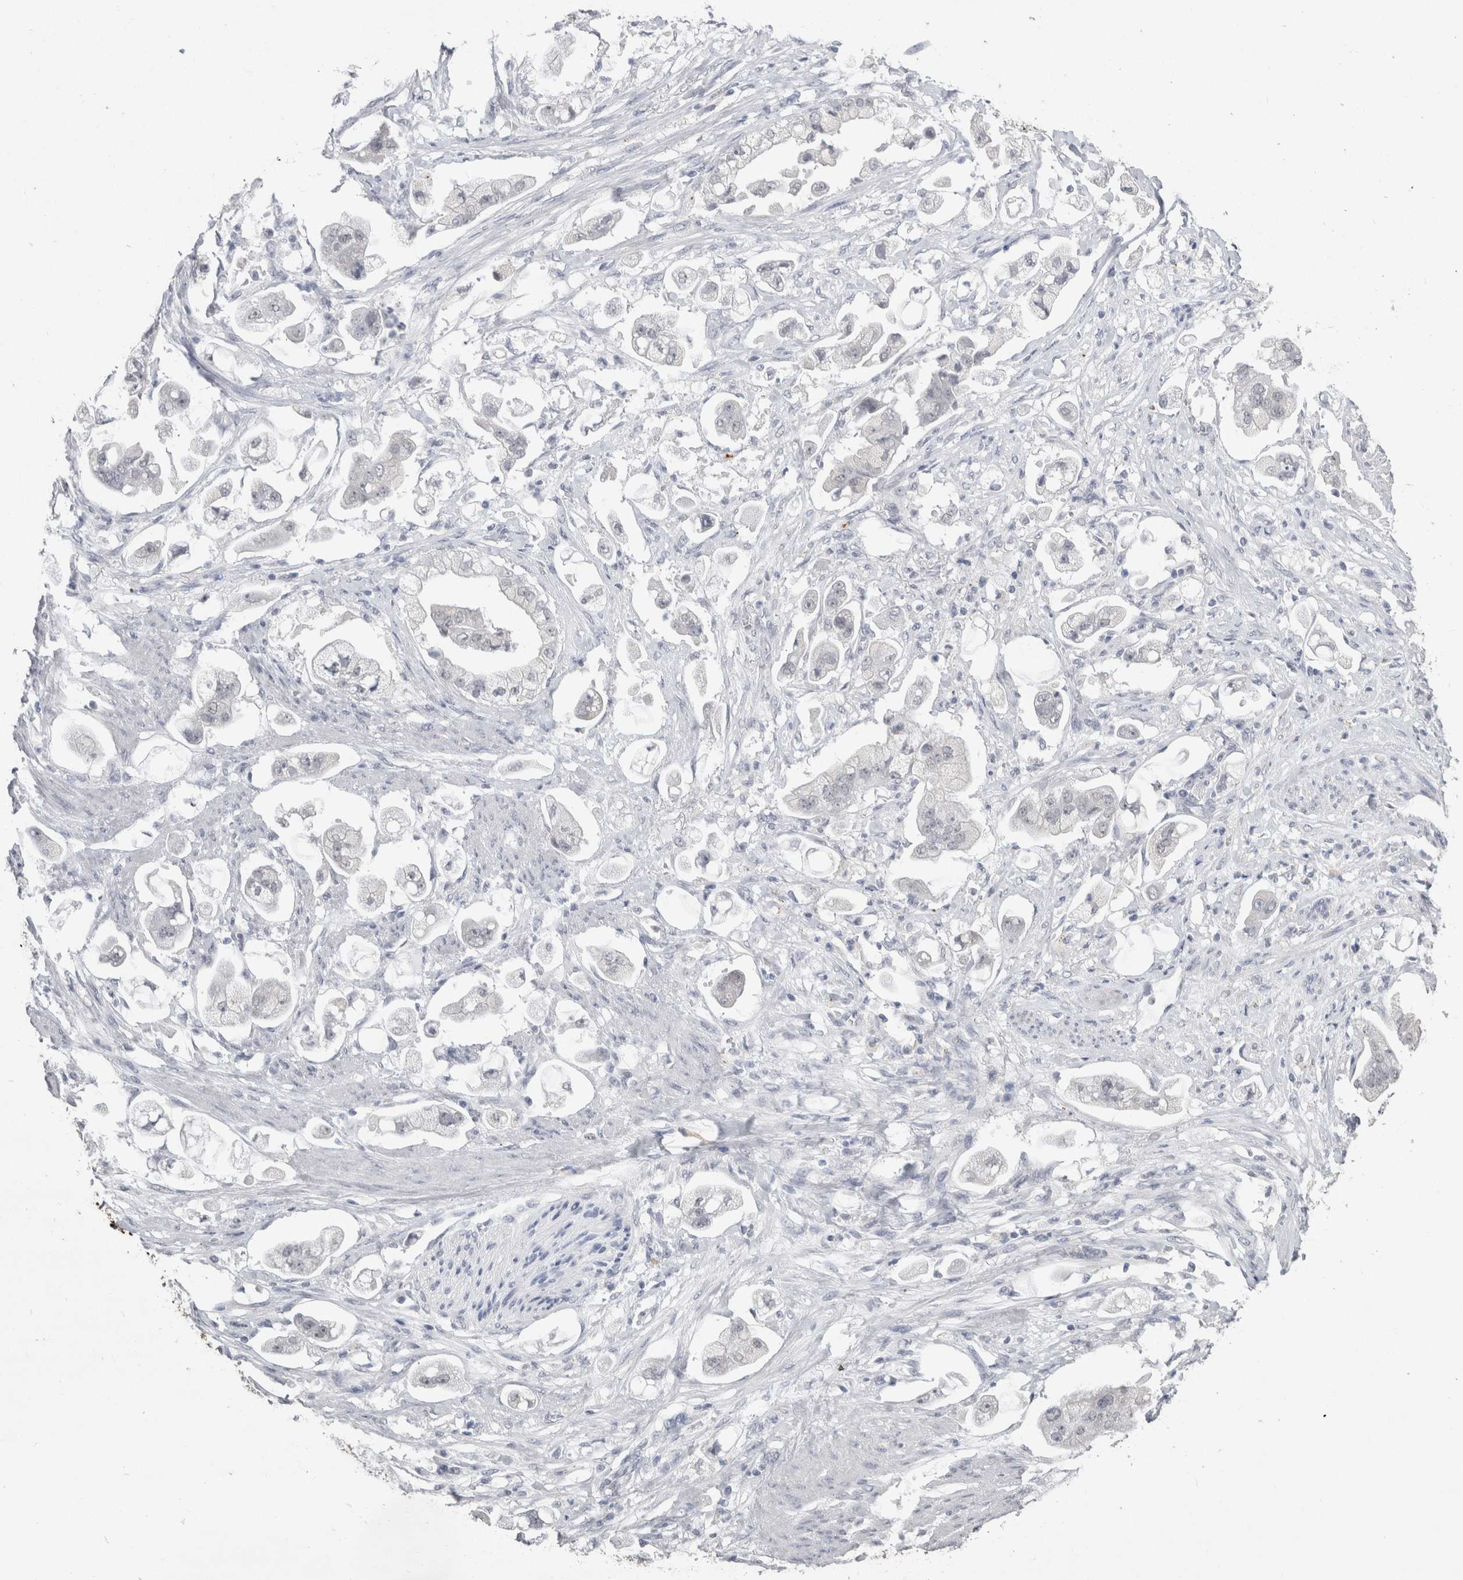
{"staining": {"intensity": "negative", "quantity": "none", "location": "none"}, "tissue": "stomach cancer", "cell_type": "Tumor cells", "image_type": "cancer", "snomed": [{"axis": "morphology", "description": "Adenocarcinoma, NOS"}, {"axis": "topography", "description": "Stomach"}], "caption": "This is a histopathology image of immunohistochemistry (IHC) staining of adenocarcinoma (stomach), which shows no staining in tumor cells.", "gene": "CDH17", "patient": {"sex": "male", "age": 62}}